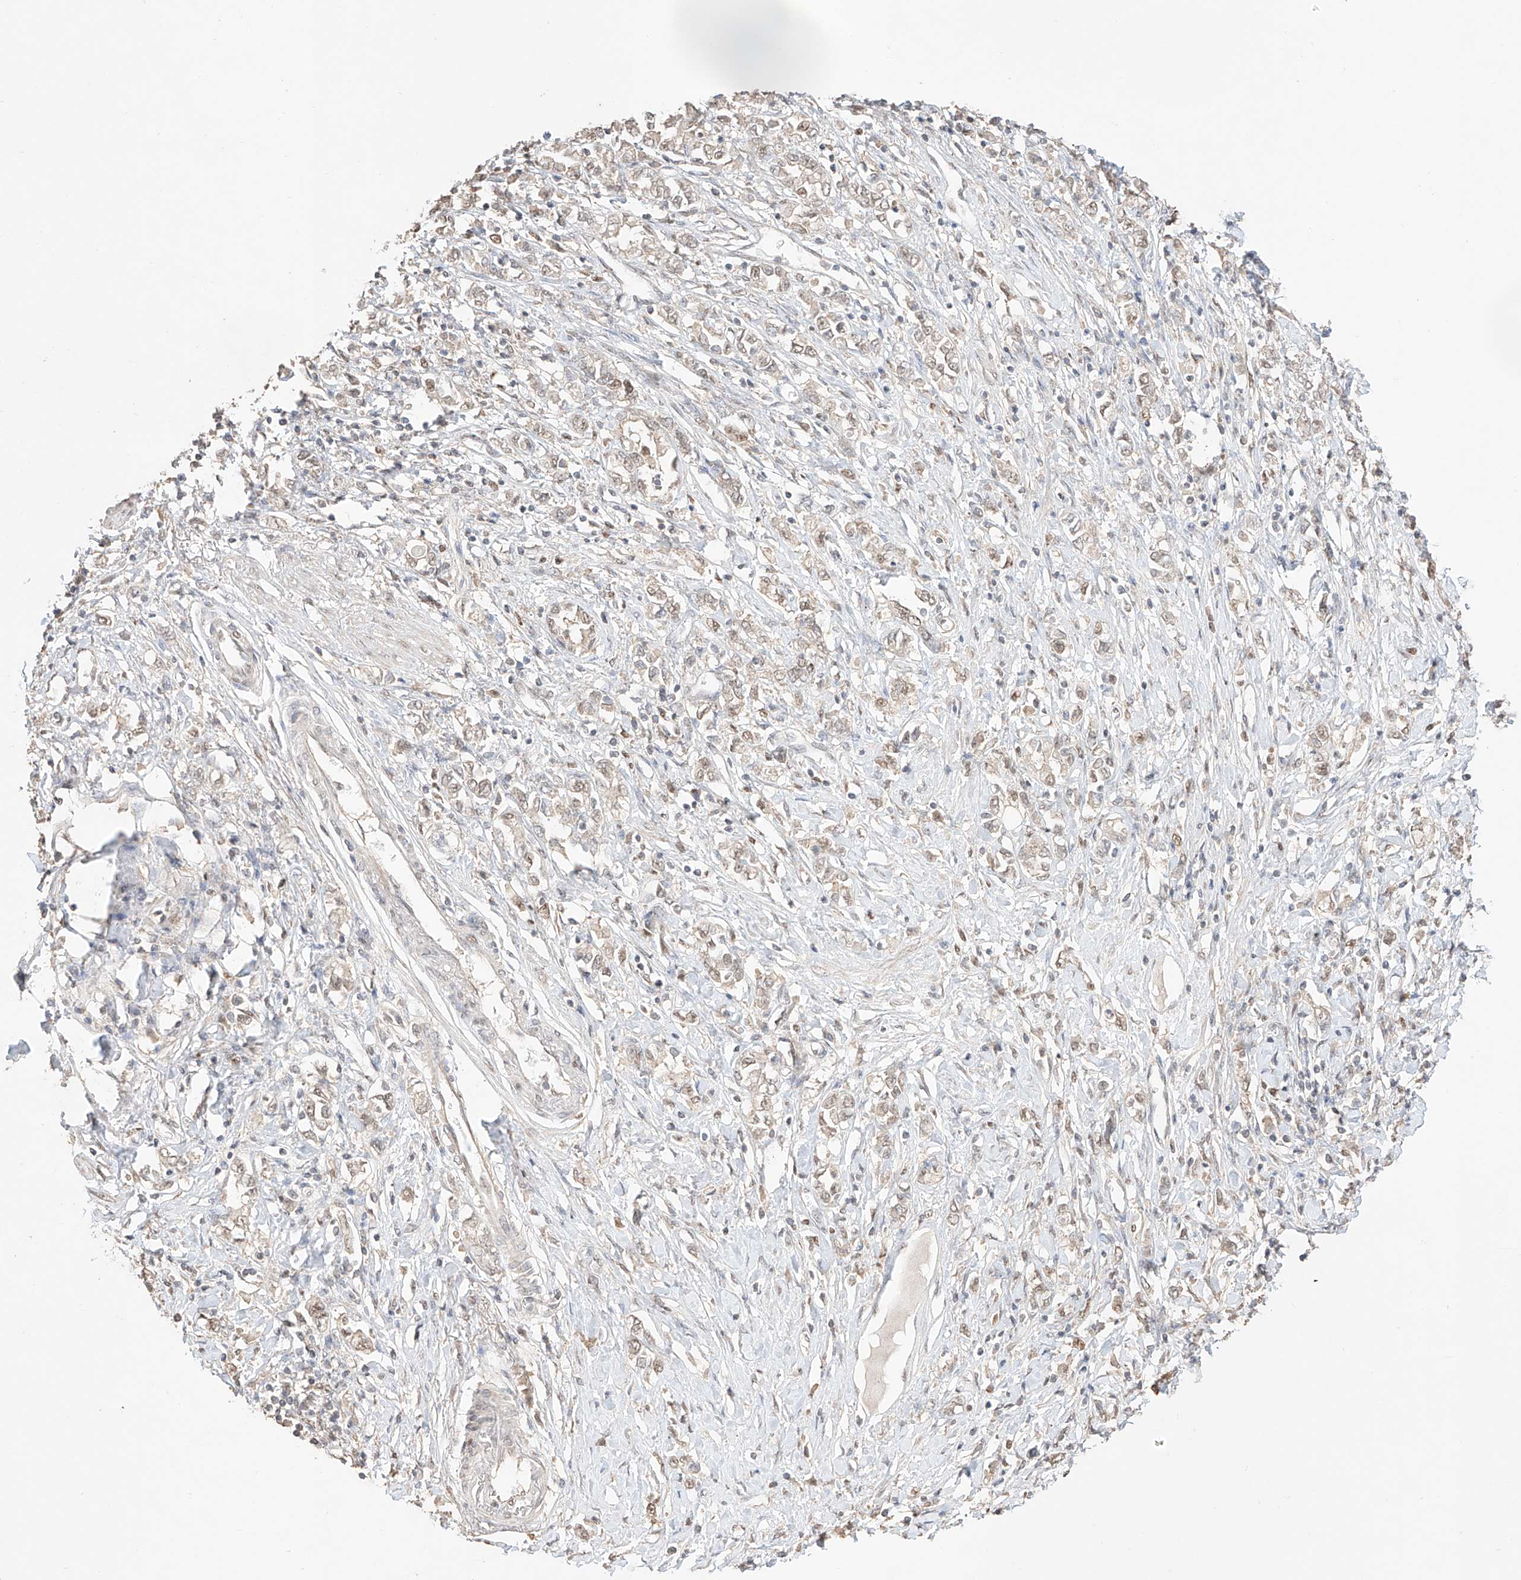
{"staining": {"intensity": "weak", "quantity": ">75%", "location": "nuclear"}, "tissue": "stomach cancer", "cell_type": "Tumor cells", "image_type": "cancer", "snomed": [{"axis": "morphology", "description": "Adenocarcinoma, NOS"}, {"axis": "topography", "description": "Stomach"}], "caption": "Stomach cancer (adenocarcinoma) tissue displays weak nuclear expression in about >75% of tumor cells, visualized by immunohistochemistry. (Brightfield microscopy of DAB IHC at high magnification).", "gene": "APIP", "patient": {"sex": "female", "age": 76}}